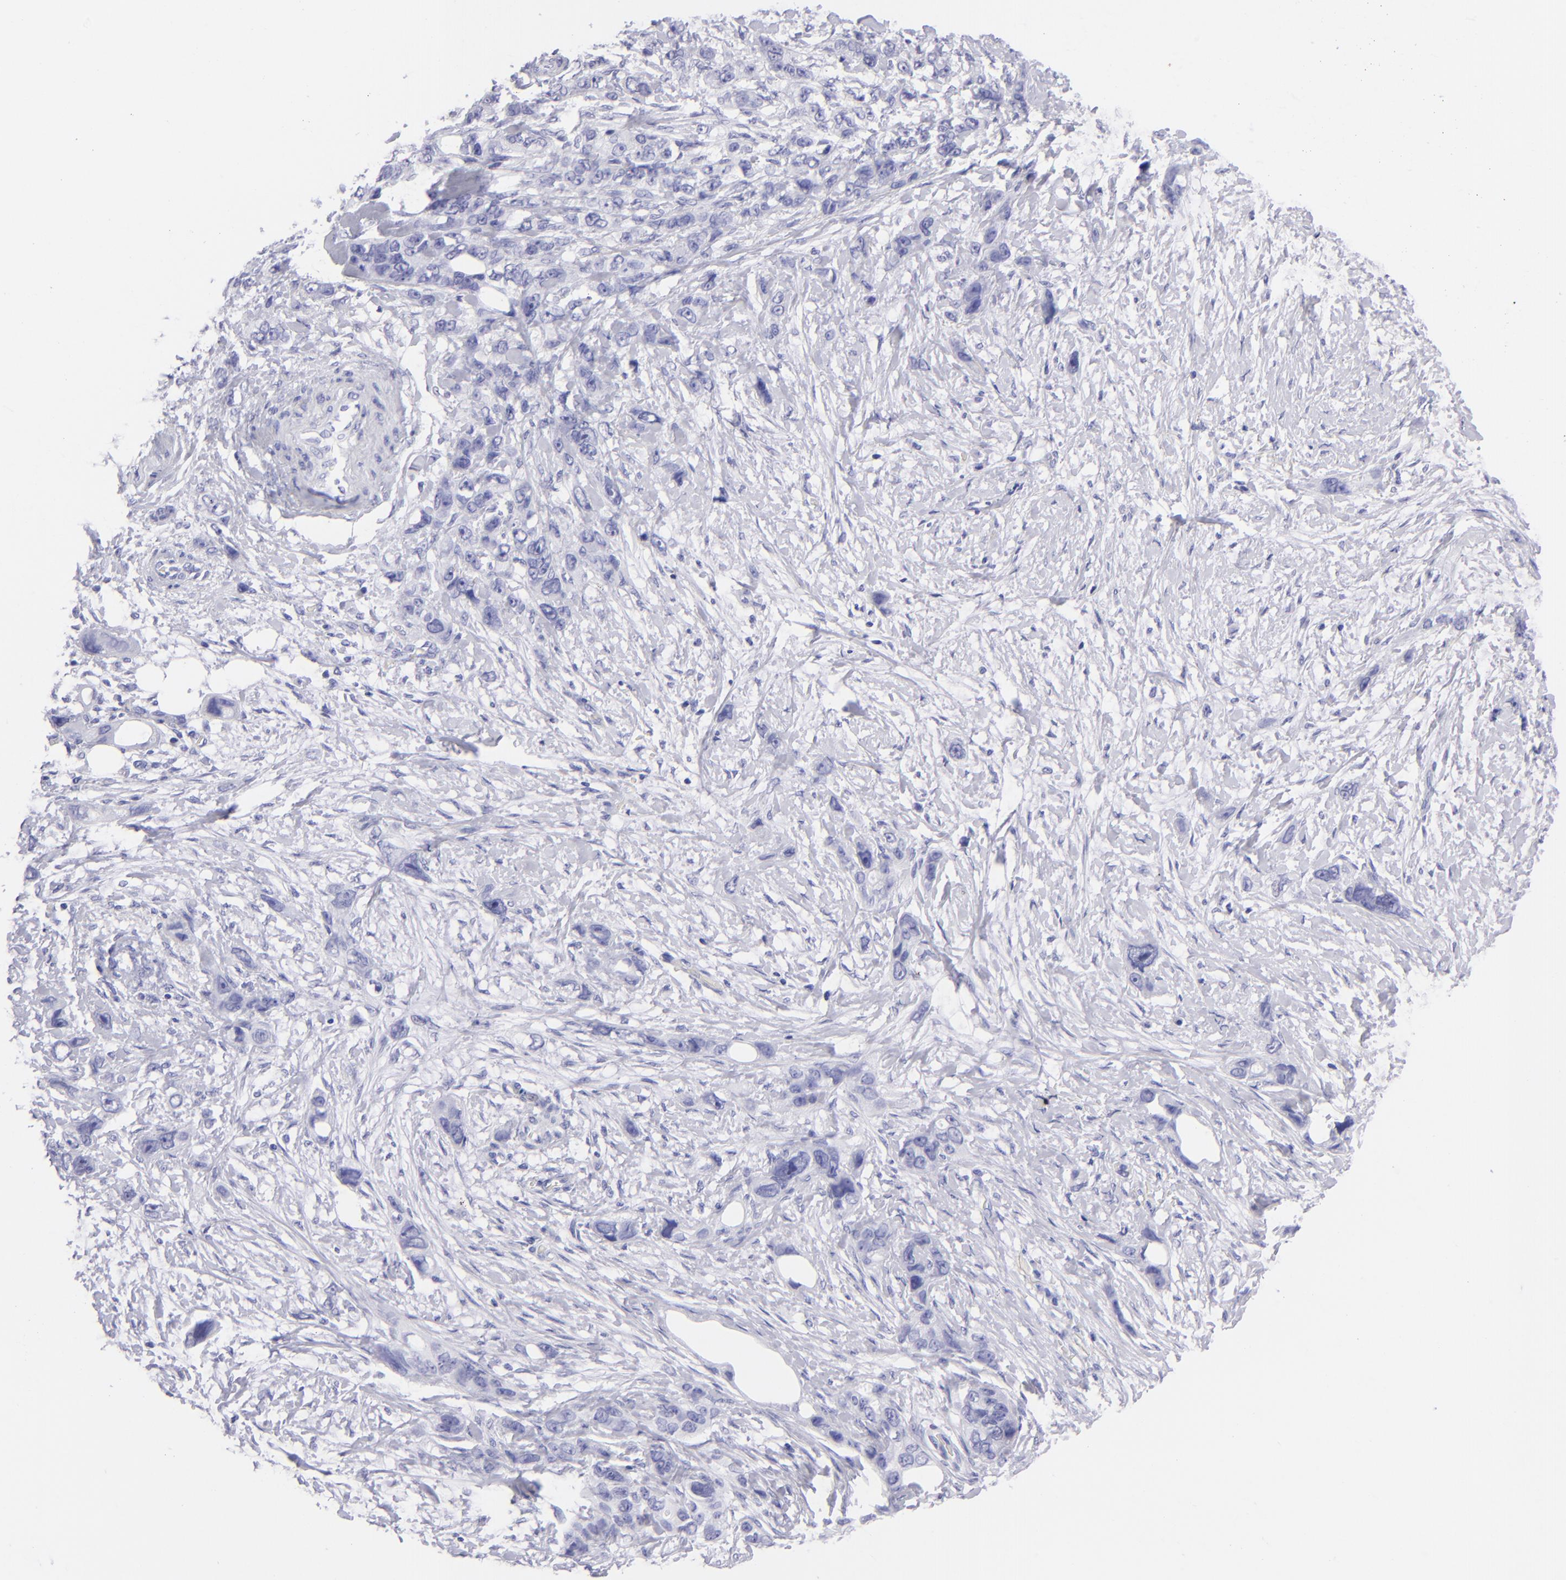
{"staining": {"intensity": "negative", "quantity": "none", "location": "none"}, "tissue": "stomach cancer", "cell_type": "Tumor cells", "image_type": "cancer", "snomed": [{"axis": "morphology", "description": "Adenocarcinoma, NOS"}, {"axis": "topography", "description": "Stomach, upper"}], "caption": "This photomicrograph is of stomach adenocarcinoma stained with immunohistochemistry to label a protein in brown with the nuclei are counter-stained blue. There is no expression in tumor cells.", "gene": "SLC1A3", "patient": {"sex": "male", "age": 47}}